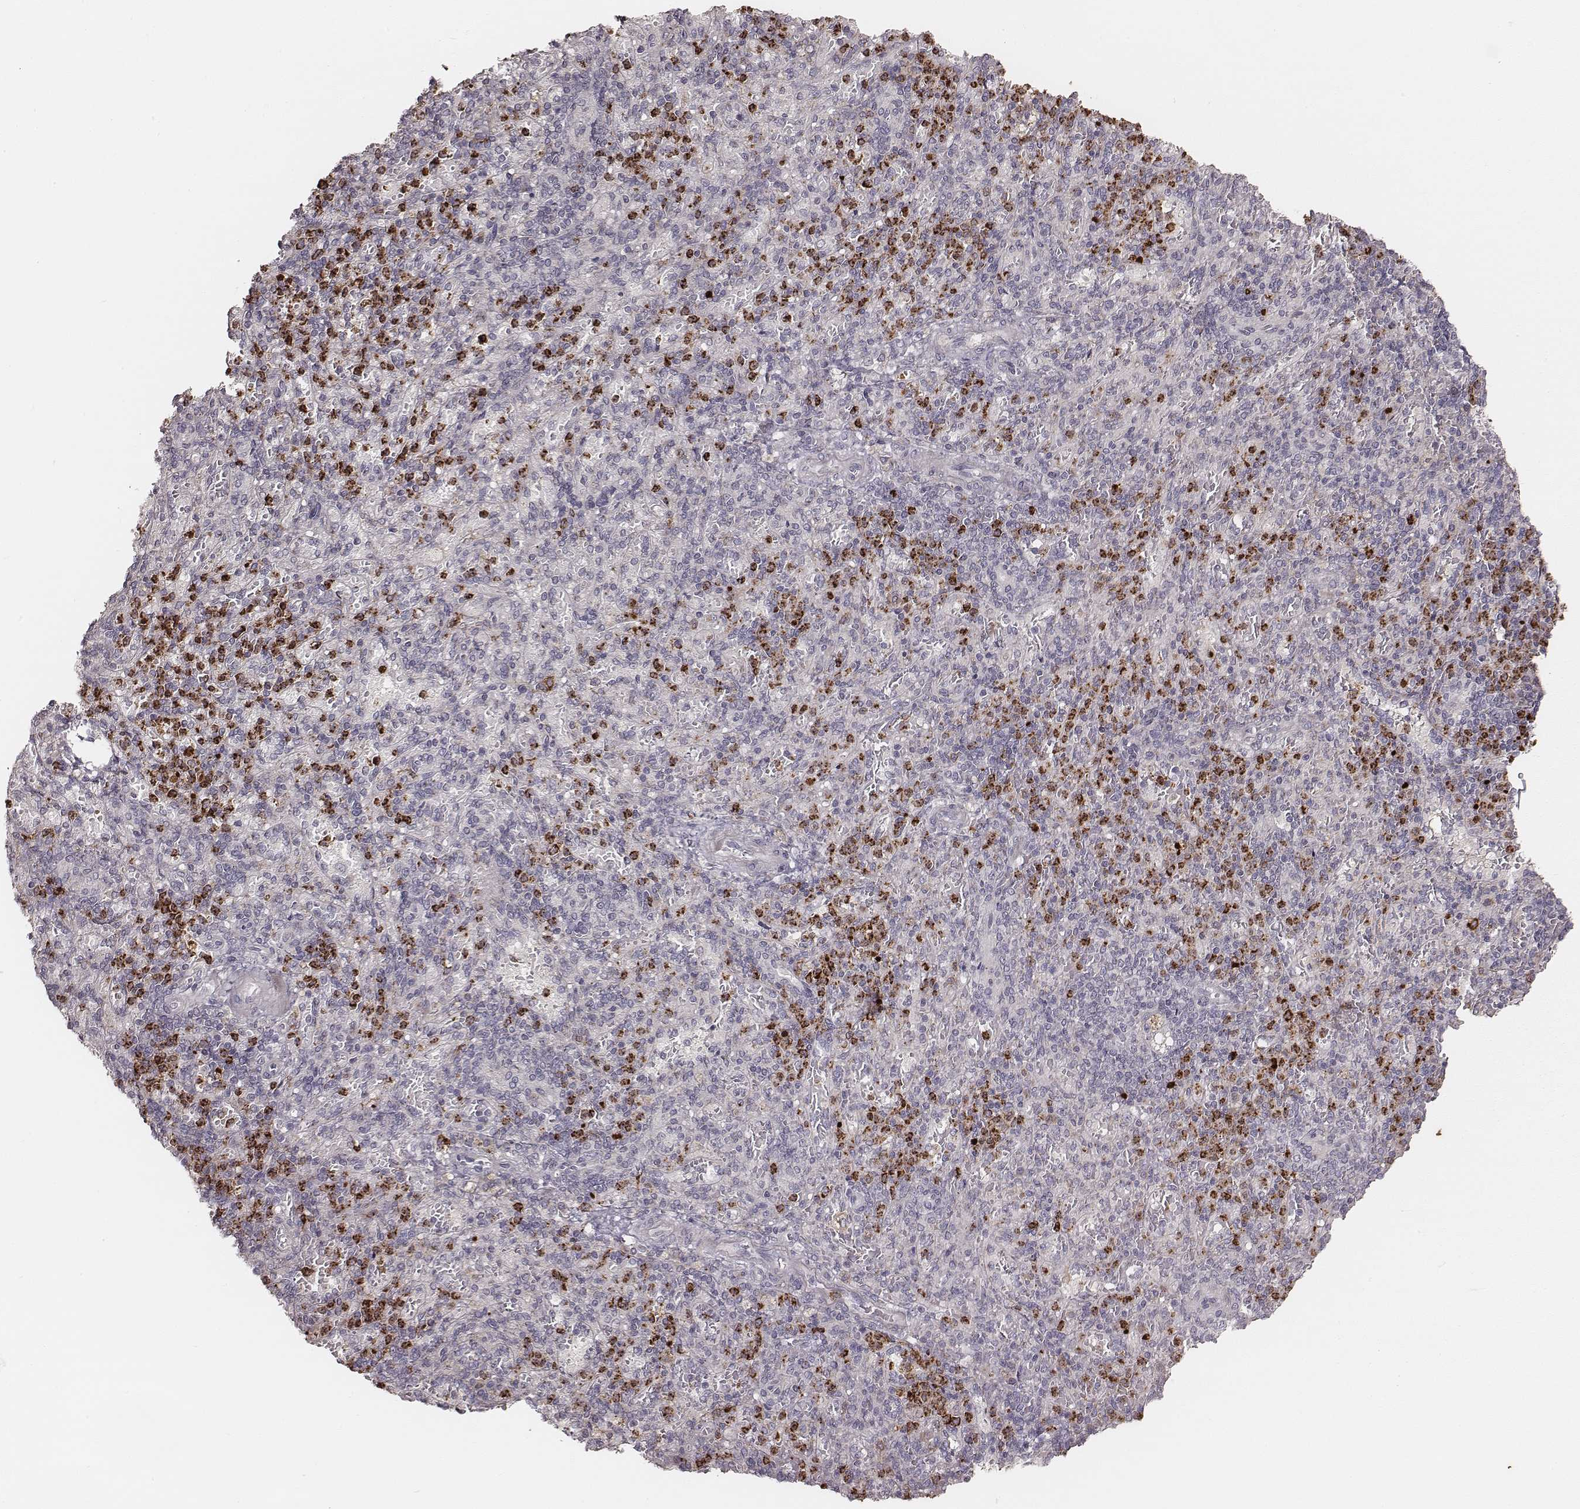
{"staining": {"intensity": "strong", "quantity": "<25%", "location": "cytoplasmic/membranous"}, "tissue": "spleen", "cell_type": "Cells in red pulp", "image_type": "normal", "snomed": [{"axis": "morphology", "description": "Normal tissue, NOS"}, {"axis": "topography", "description": "Spleen"}], "caption": "Immunohistochemistry (IHC) image of unremarkable human spleen stained for a protein (brown), which displays medium levels of strong cytoplasmic/membranous positivity in approximately <25% of cells in red pulp.", "gene": "ABCA7", "patient": {"sex": "female", "age": 74}}